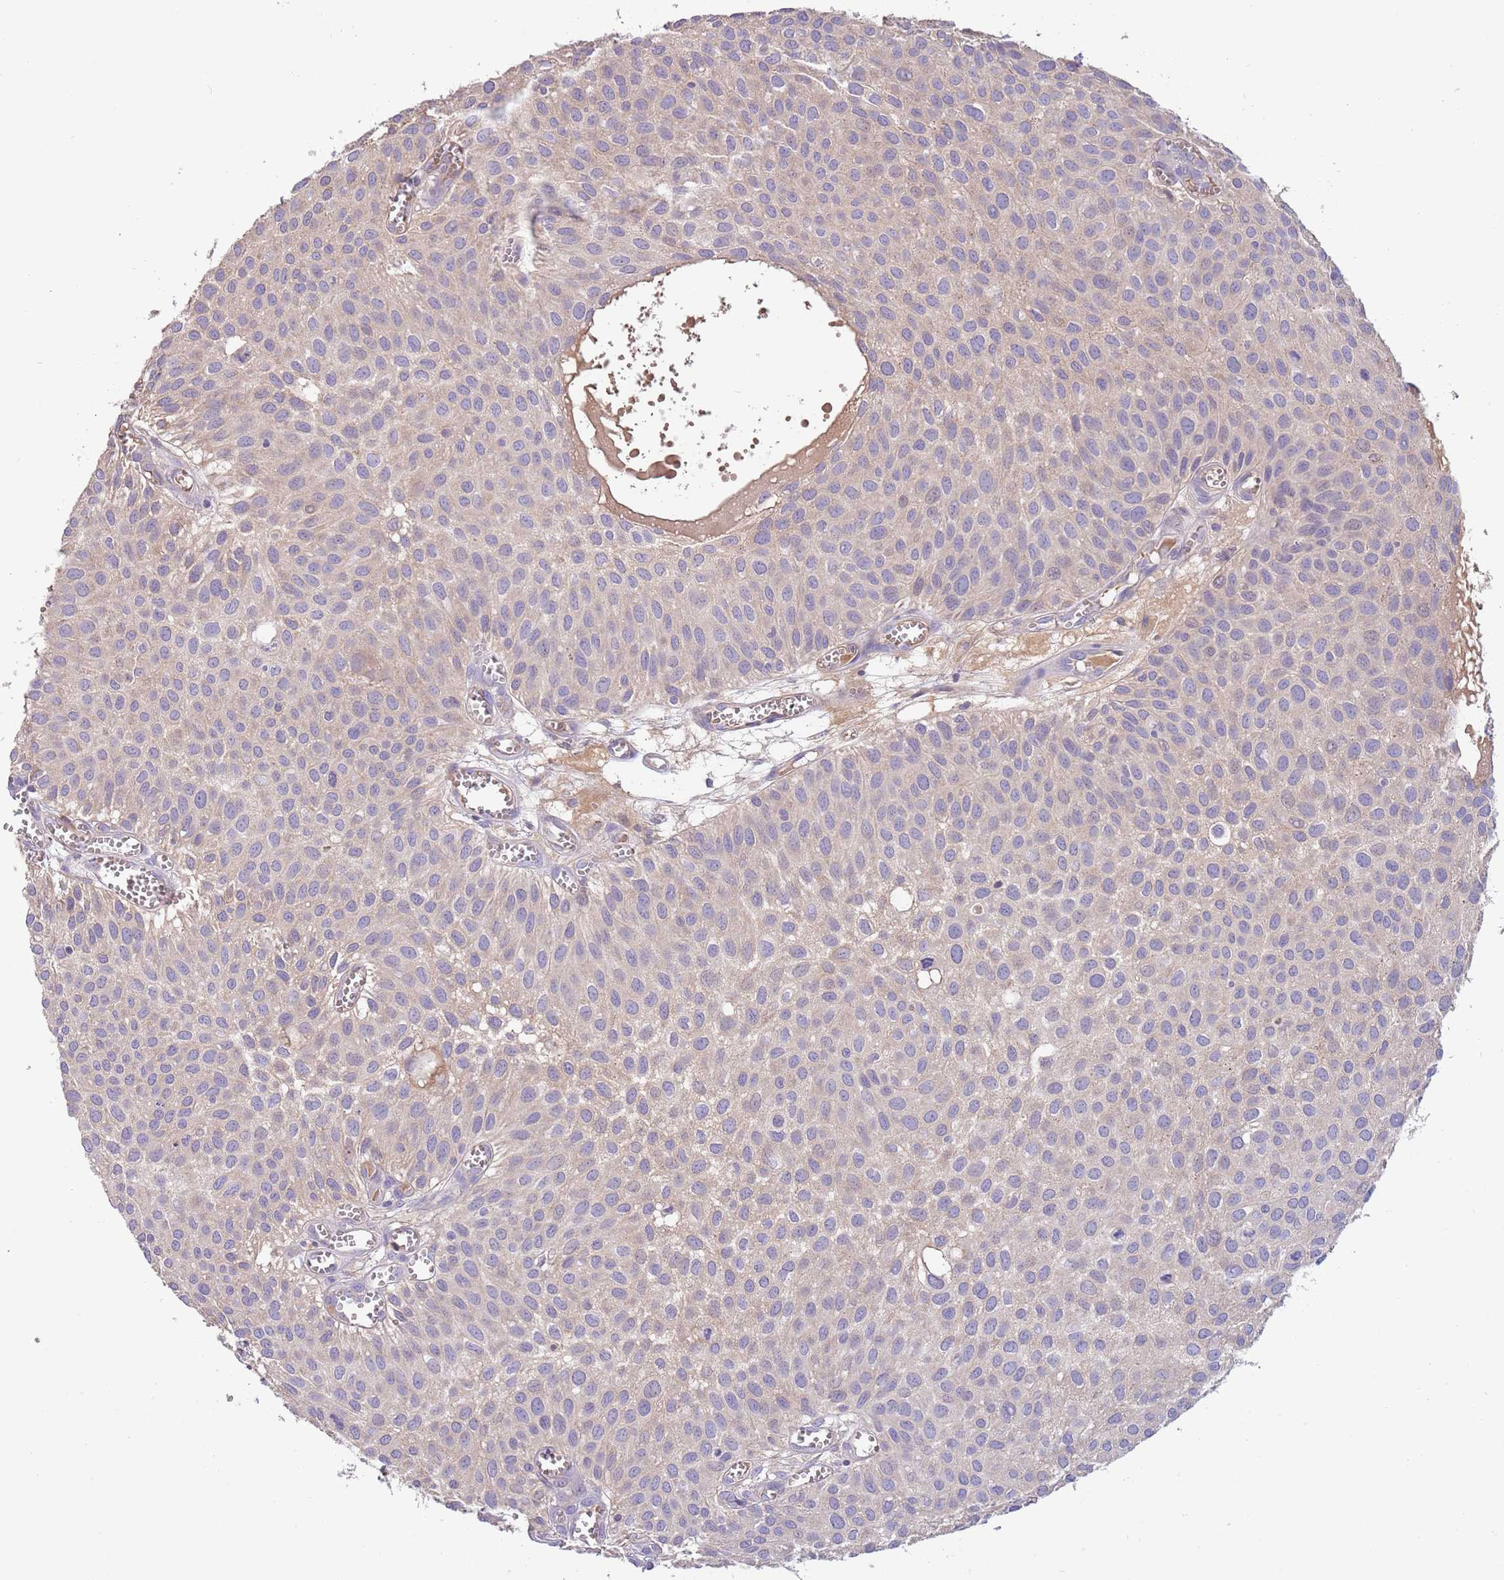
{"staining": {"intensity": "negative", "quantity": "none", "location": "none"}, "tissue": "urothelial cancer", "cell_type": "Tumor cells", "image_type": "cancer", "snomed": [{"axis": "morphology", "description": "Urothelial carcinoma, Low grade"}, {"axis": "topography", "description": "Urinary bladder"}], "caption": "Tumor cells are negative for protein expression in human urothelial cancer.", "gene": "TRMO", "patient": {"sex": "male", "age": 88}}